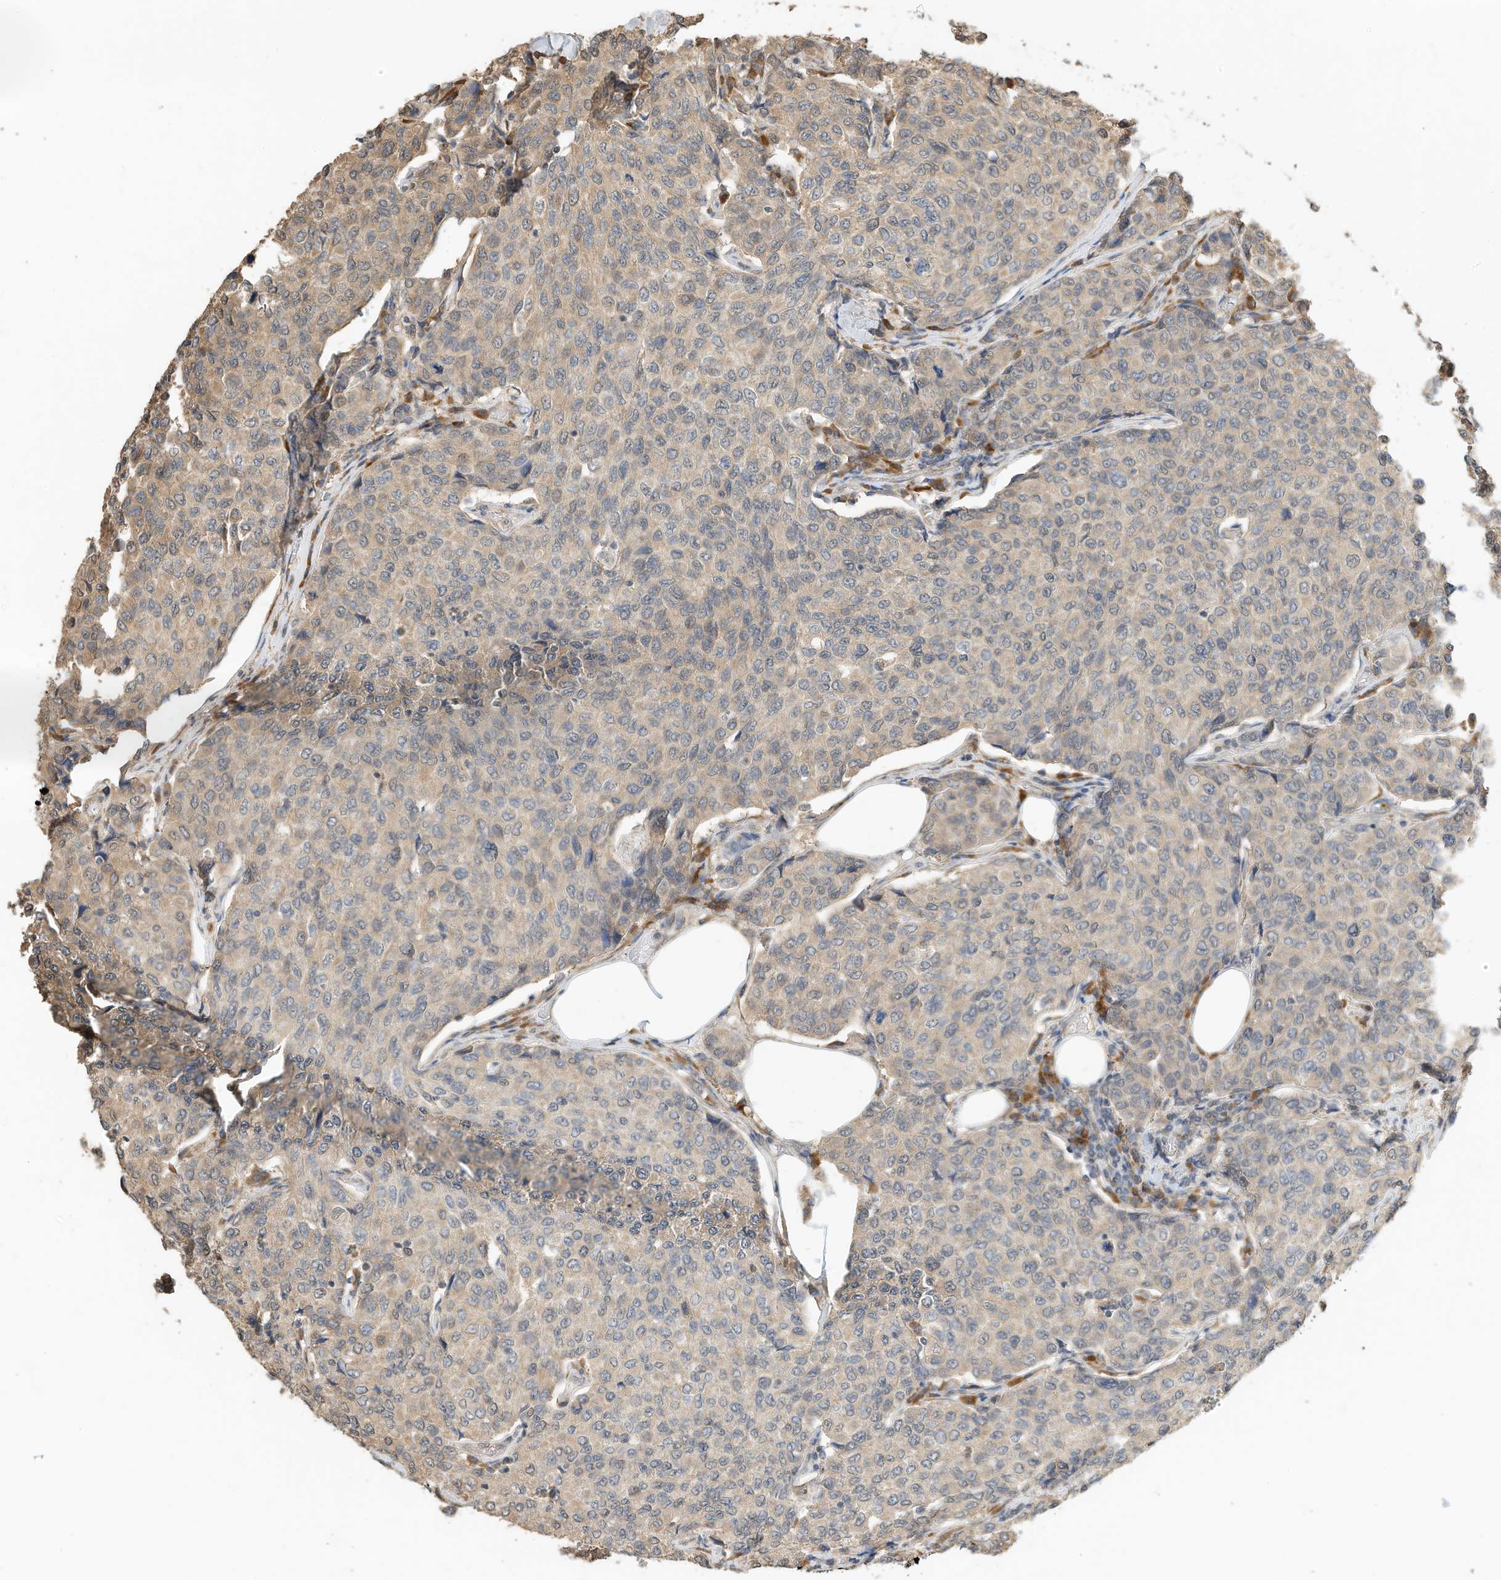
{"staining": {"intensity": "weak", "quantity": "<25%", "location": "cytoplasmic/membranous"}, "tissue": "breast cancer", "cell_type": "Tumor cells", "image_type": "cancer", "snomed": [{"axis": "morphology", "description": "Duct carcinoma"}, {"axis": "topography", "description": "Breast"}], "caption": "DAB immunohistochemical staining of invasive ductal carcinoma (breast) reveals no significant staining in tumor cells. Nuclei are stained in blue.", "gene": "OFD1", "patient": {"sex": "female", "age": 55}}